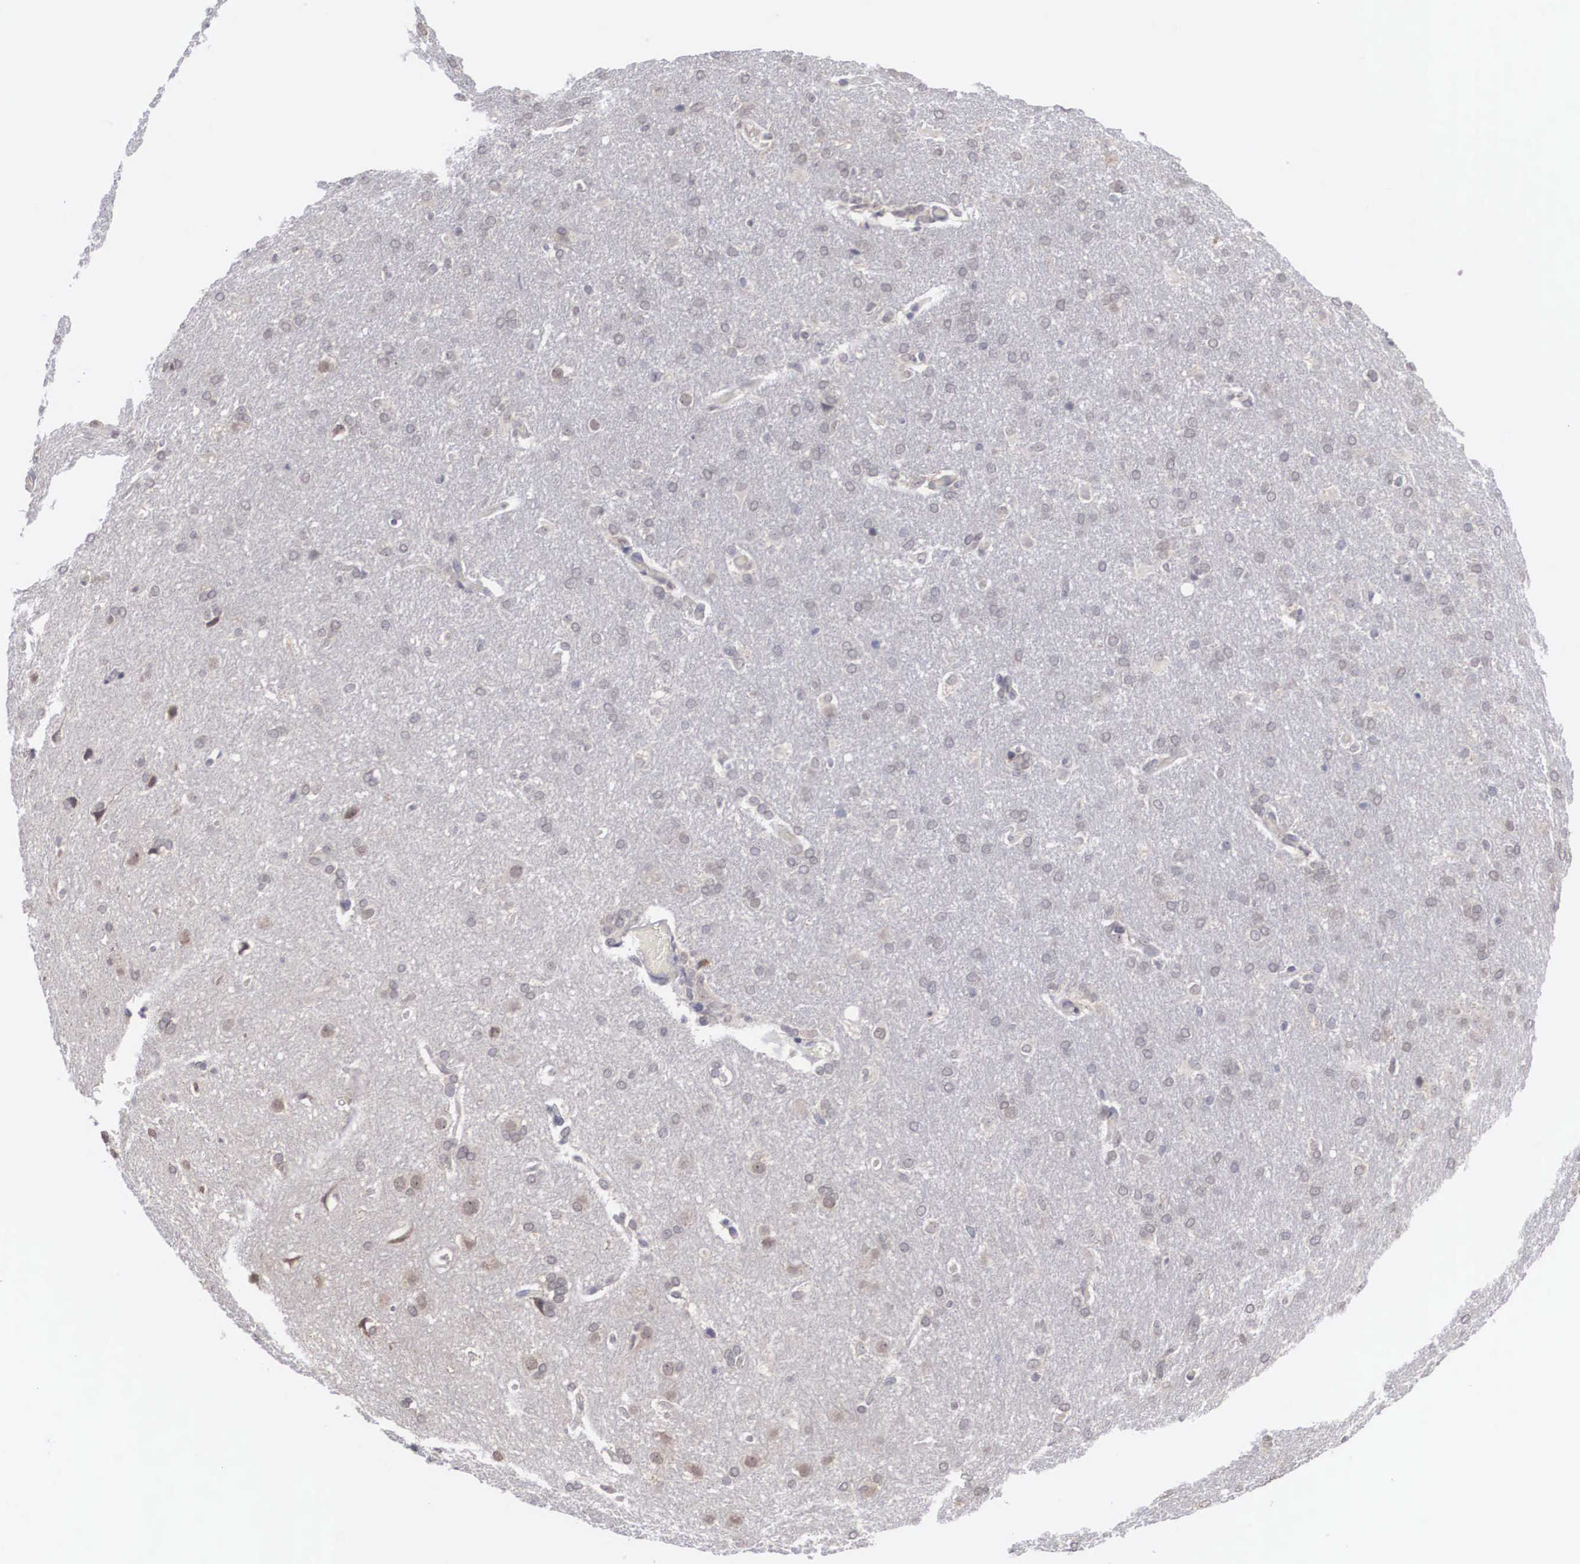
{"staining": {"intensity": "negative", "quantity": "none", "location": "none"}, "tissue": "glioma", "cell_type": "Tumor cells", "image_type": "cancer", "snomed": [{"axis": "morphology", "description": "Glioma, malignant, High grade"}, {"axis": "topography", "description": "Brain"}], "caption": "Image shows no significant protein staining in tumor cells of malignant glioma (high-grade).", "gene": "WDR89", "patient": {"sex": "male", "age": 68}}